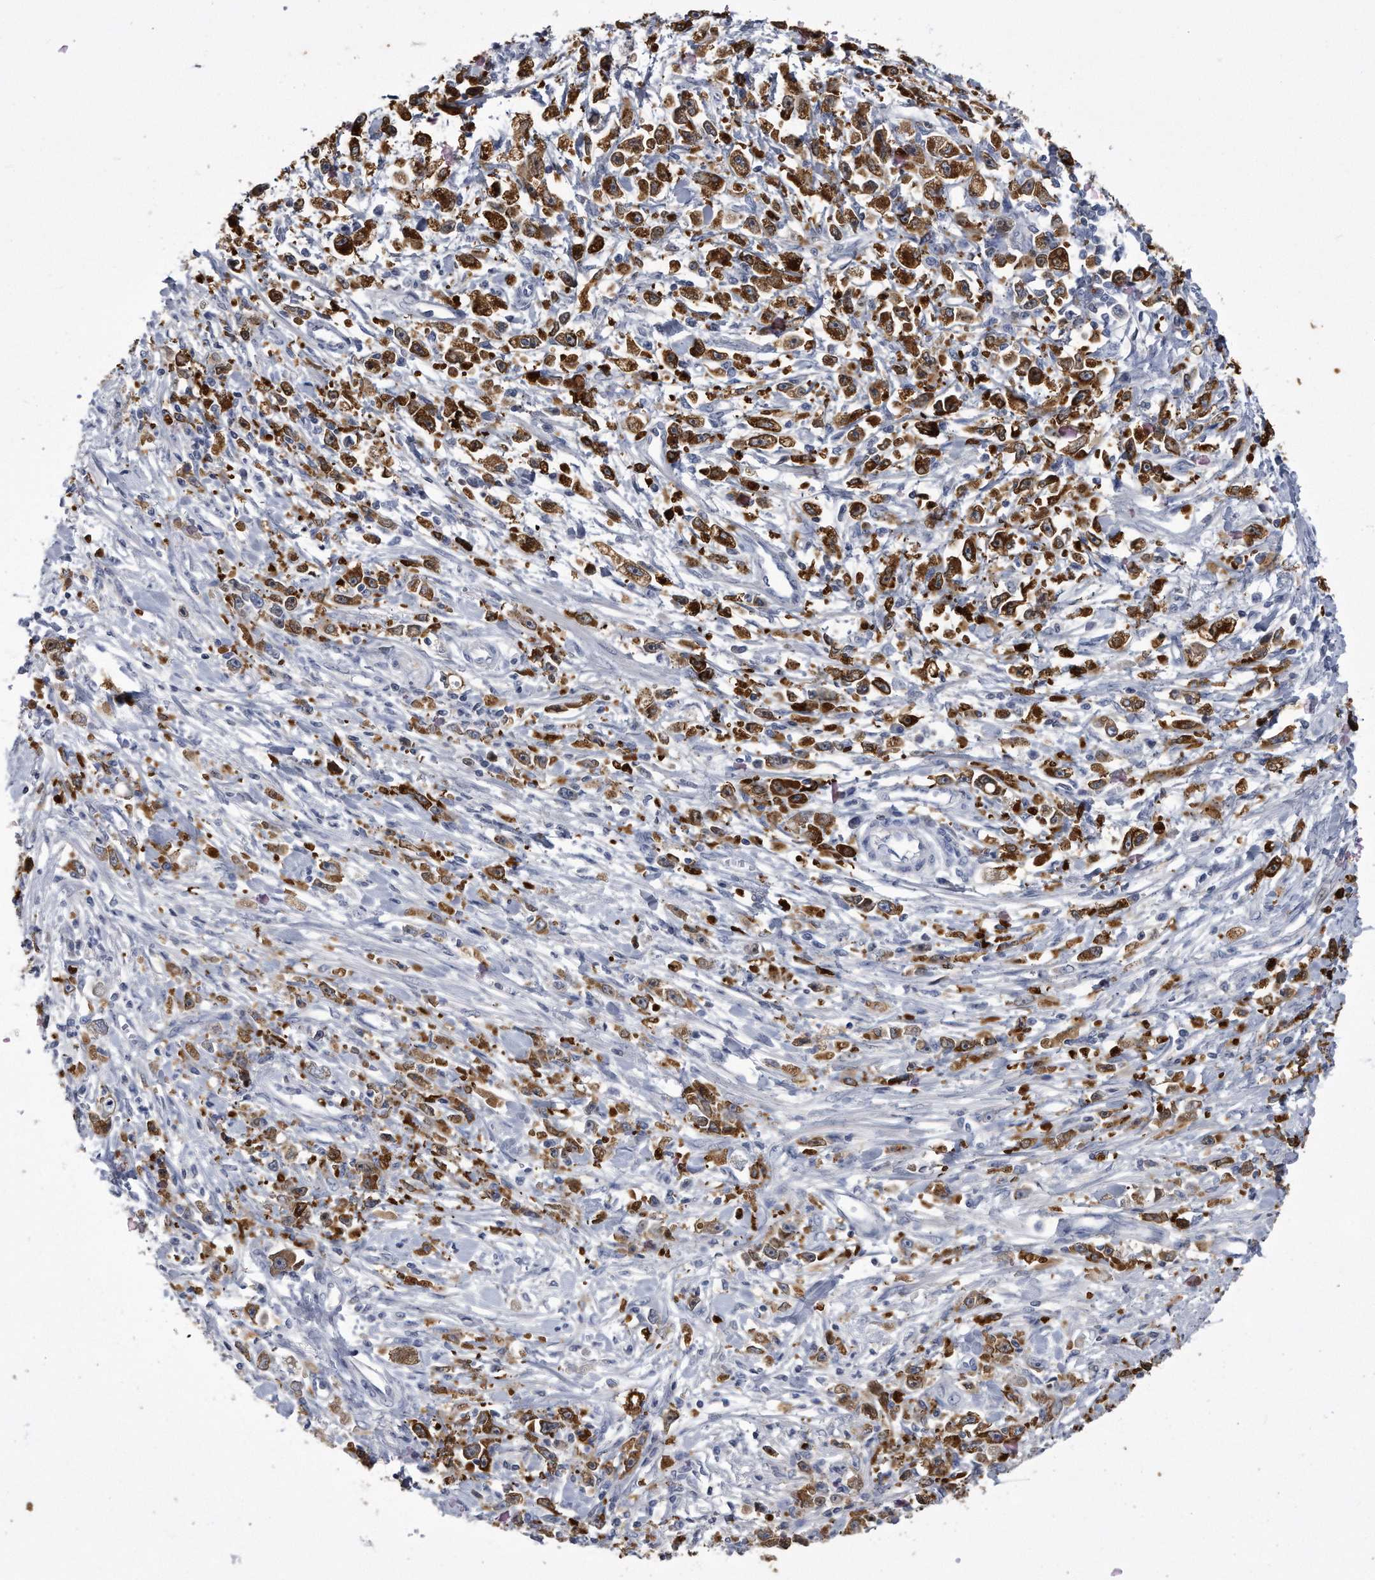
{"staining": {"intensity": "strong", "quantity": "25%-75%", "location": "cytoplasmic/membranous"}, "tissue": "stomach cancer", "cell_type": "Tumor cells", "image_type": "cancer", "snomed": [{"axis": "morphology", "description": "Adenocarcinoma, NOS"}, {"axis": "topography", "description": "Stomach"}], "caption": "Protein staining of stomach cancer tissue displays strong cytoplasmic/membranous positivity in approximately 25%-75% of tumor cells.", "gene": "PYGB", "patient": {"sex": "female", "age": 59}}